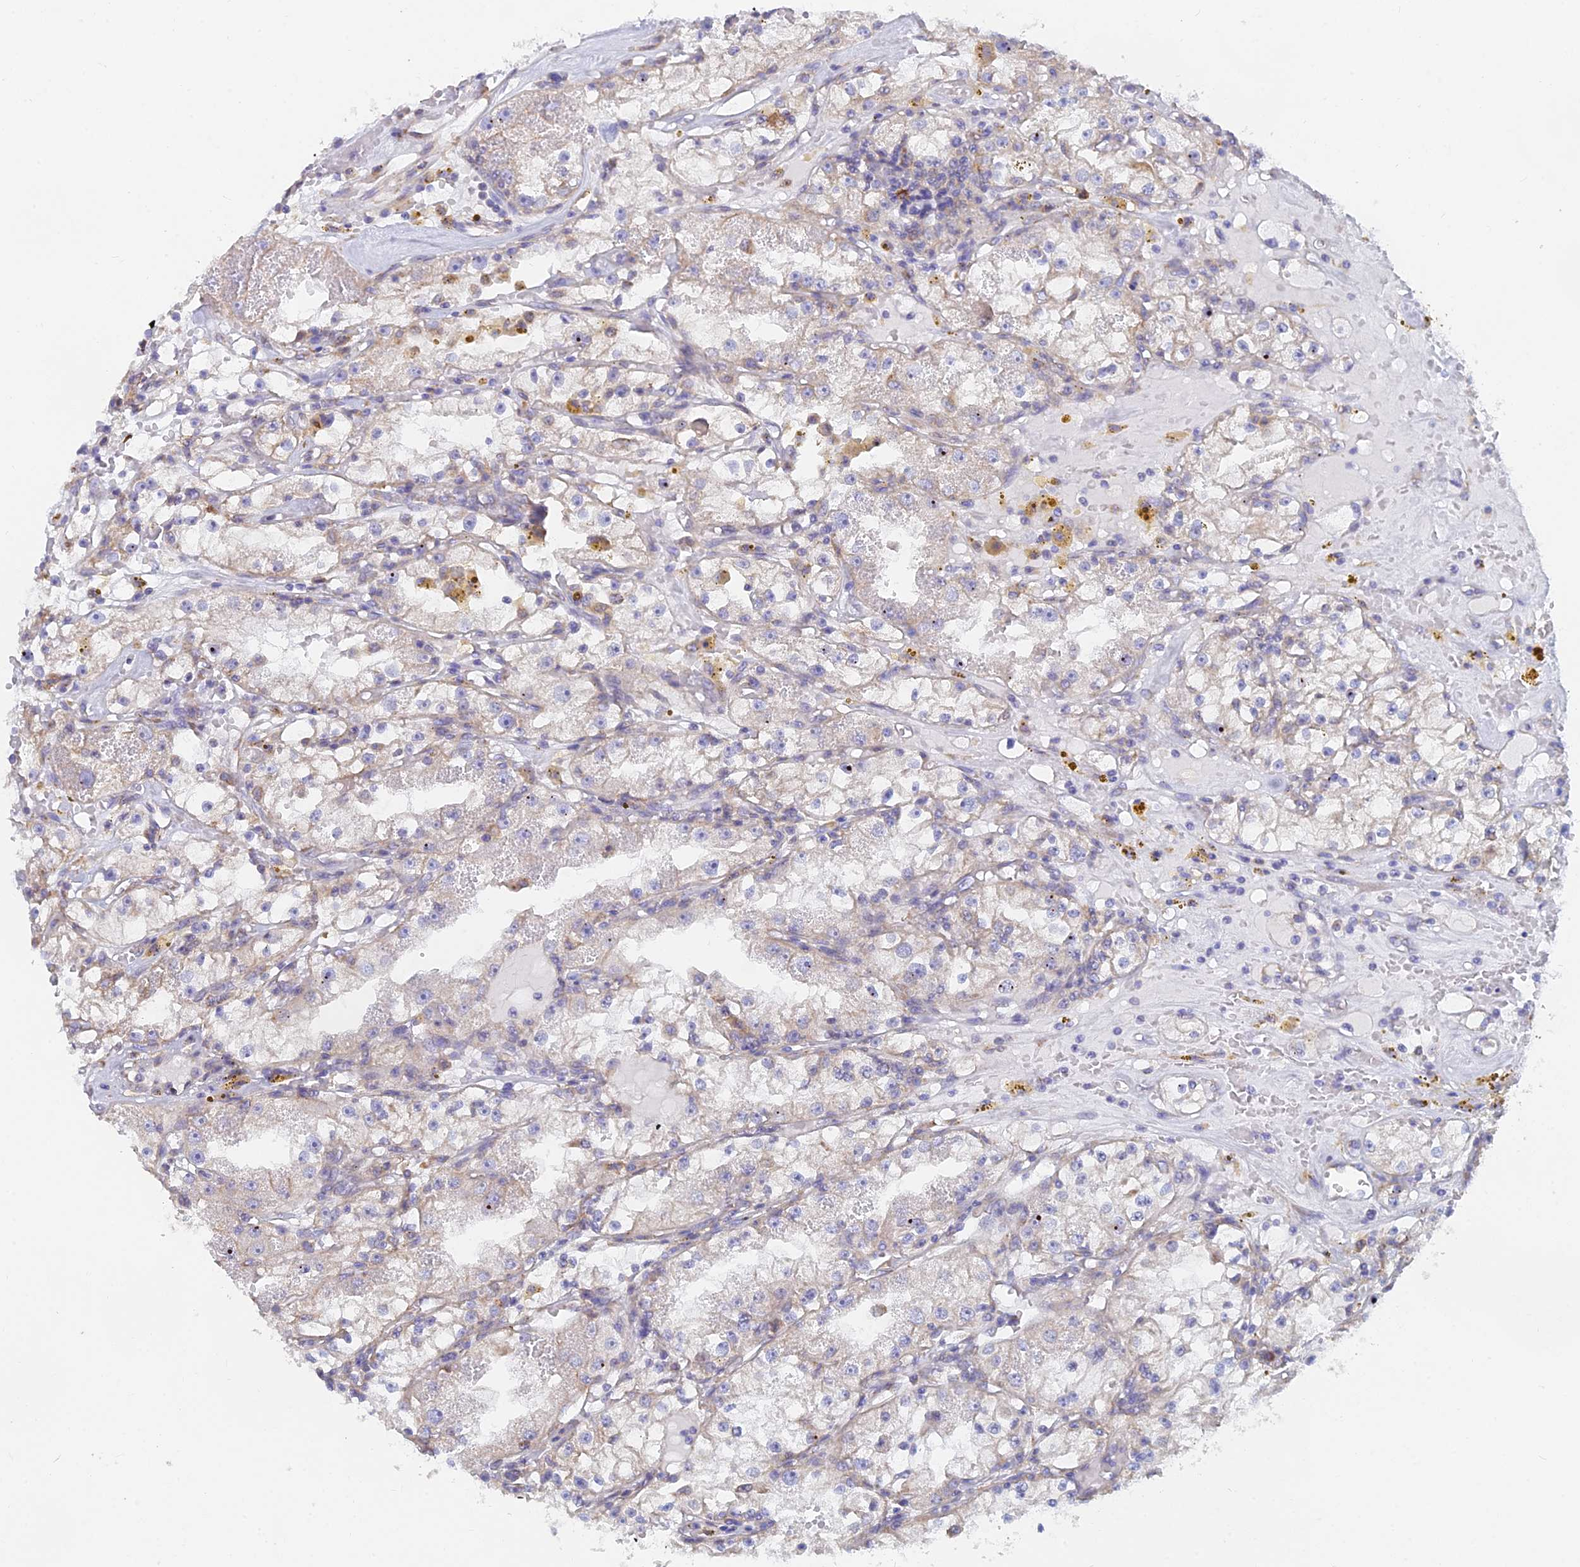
{"staining": {"intensity": "negative", "quantity": "none", "location": "none"}, "tissue": "renal cancer", "cell_type": "Tumor cells", "image_type": "cancer", "snomed": [{"axis": "morphology", "description": "Adenocarcinoma, NOS"}, {"axis": "topography", "description": "Kidney"}], "caption": "Renal adenocarcinoma was stained to show a protein in brown. There is no significant positivity in tumor cells.", "gene": "WDR35", "patient": {"sex": "male", "age": 56}}